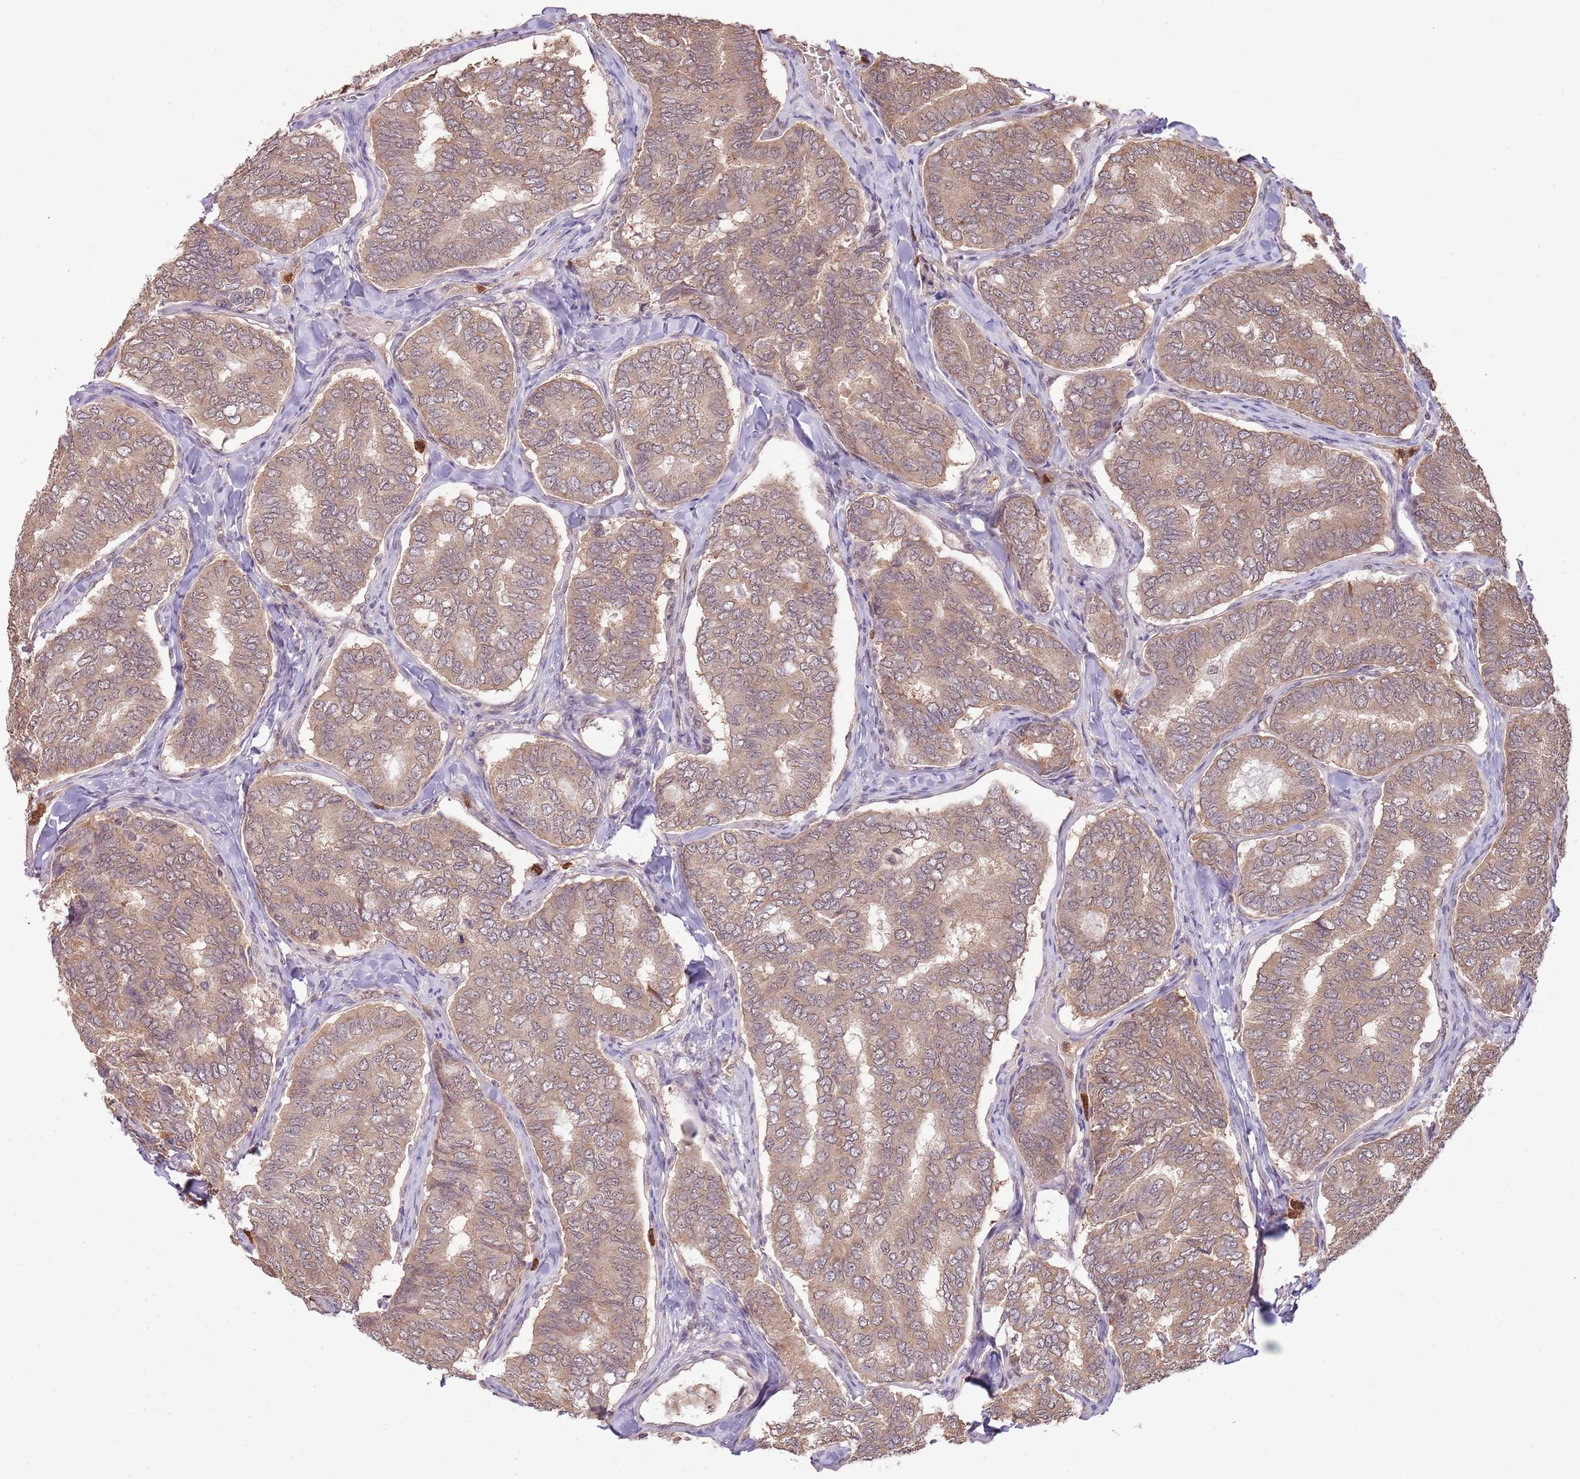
{"staining": {"intensity": "weak", "quantity": ">75%", "location": "cytoplasmic/membranous"}, "tissue": "thyroid cancer", "cell_type": "Tumor cells", "image_type": "cancer", "snomed": [{"axis": "morphology", "description": "Papillary adenocarcinoma, NOS"}, {"axis": "topography", "description": "Thyroid gland"}], "caption": "This image displays immunohistochemistry (IHC) staining of thyroid papillary adenocarcinoma, with low weak cytoplasmic/membranous positivity in approximately >75% of tumor cells.", "gene": "AMIGO1", "patient": {"sex": "female", "age": 35}}